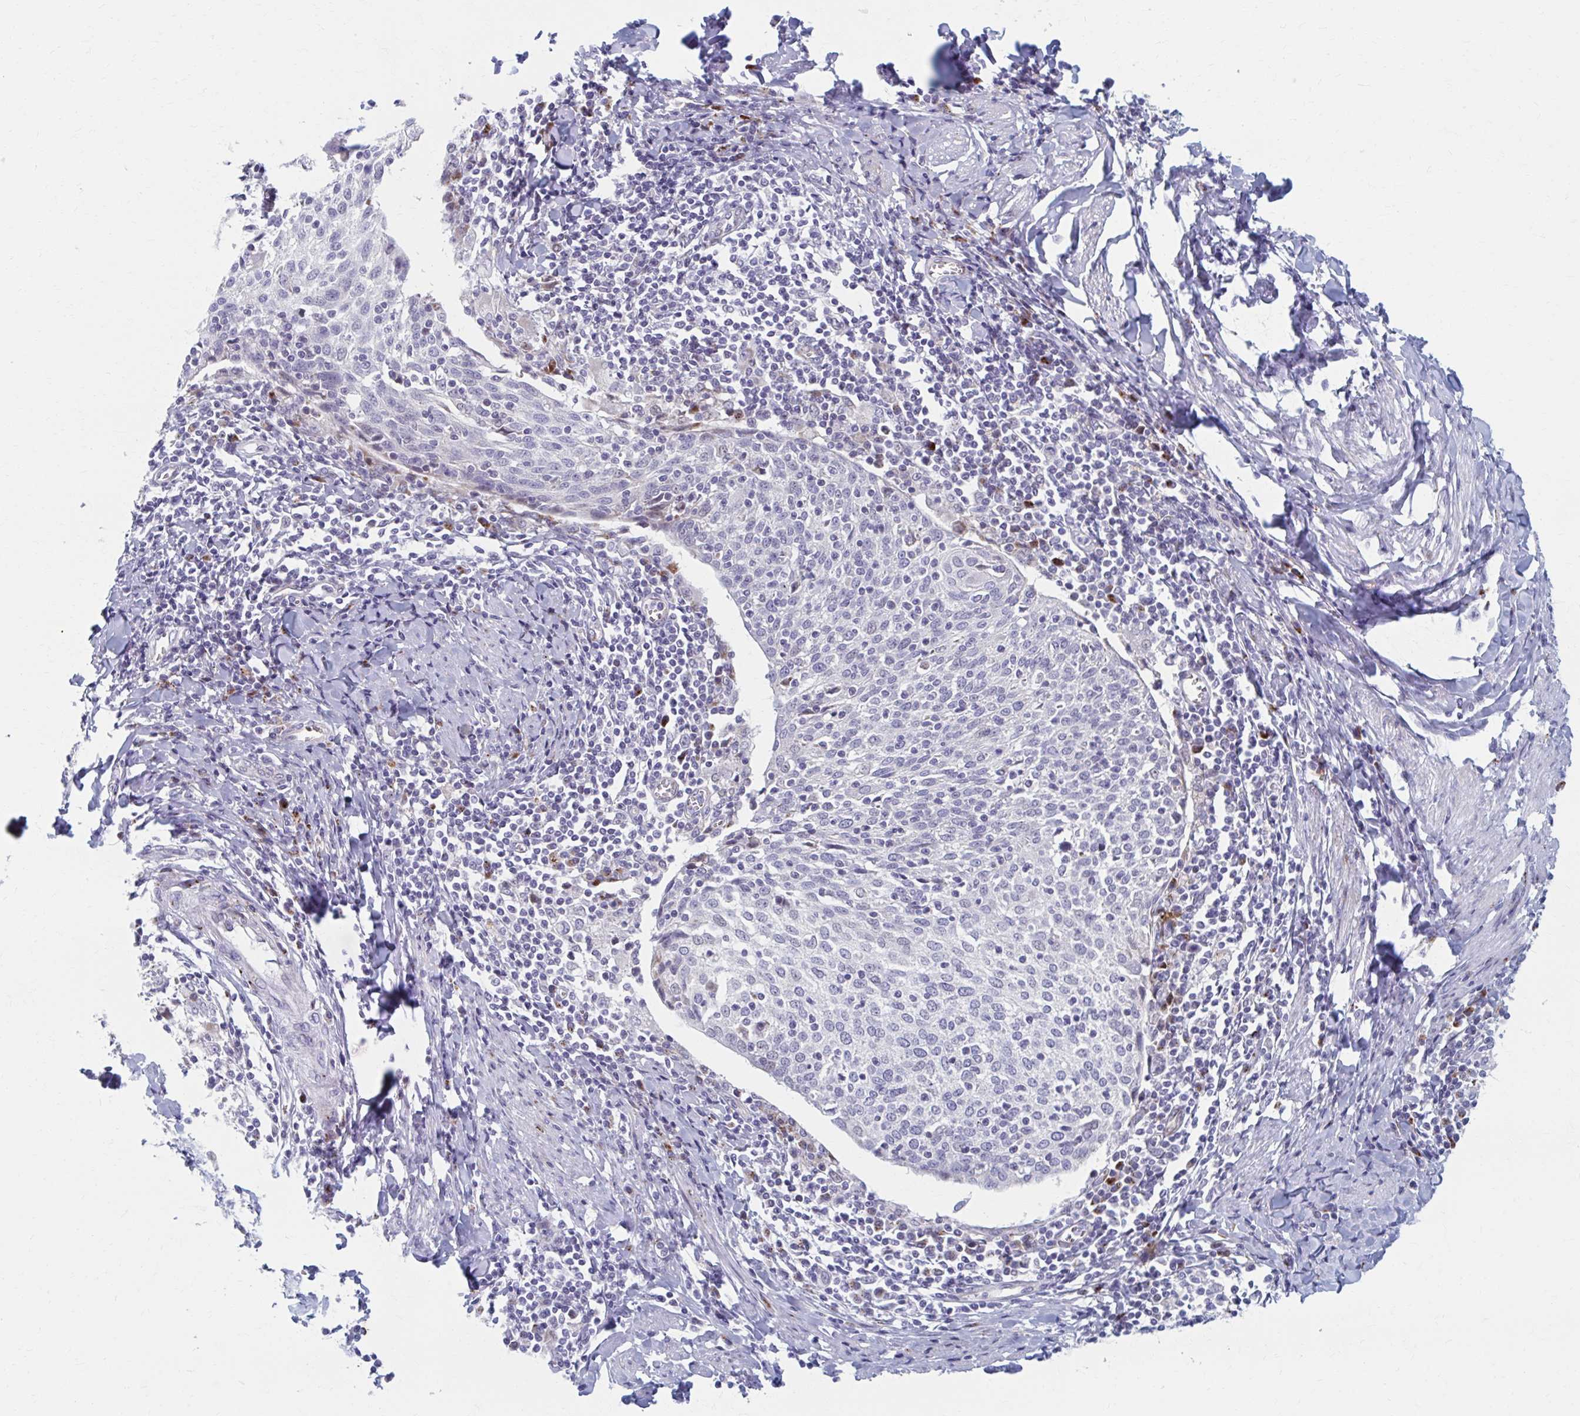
{"staining": {"intensity": "negative", "quantity": "none", "location": "none"}, "tissue": "cervical cancer", "cell_type": "Tumor cells", "image_type": "cancer", "snomed": [{"axis": "morphology", "description": "Squamous cell carcinoma, NOS"}, {"axis": "topography", "description": "Cervix"}], "caption": "An image of human cervical squamous cell carcinoma is negative for staining in tumor cells. (DAB immunohistochemistry, high magnification).", "gene": "OLFM2", "patient": {"sex": "female", "age": 52}}